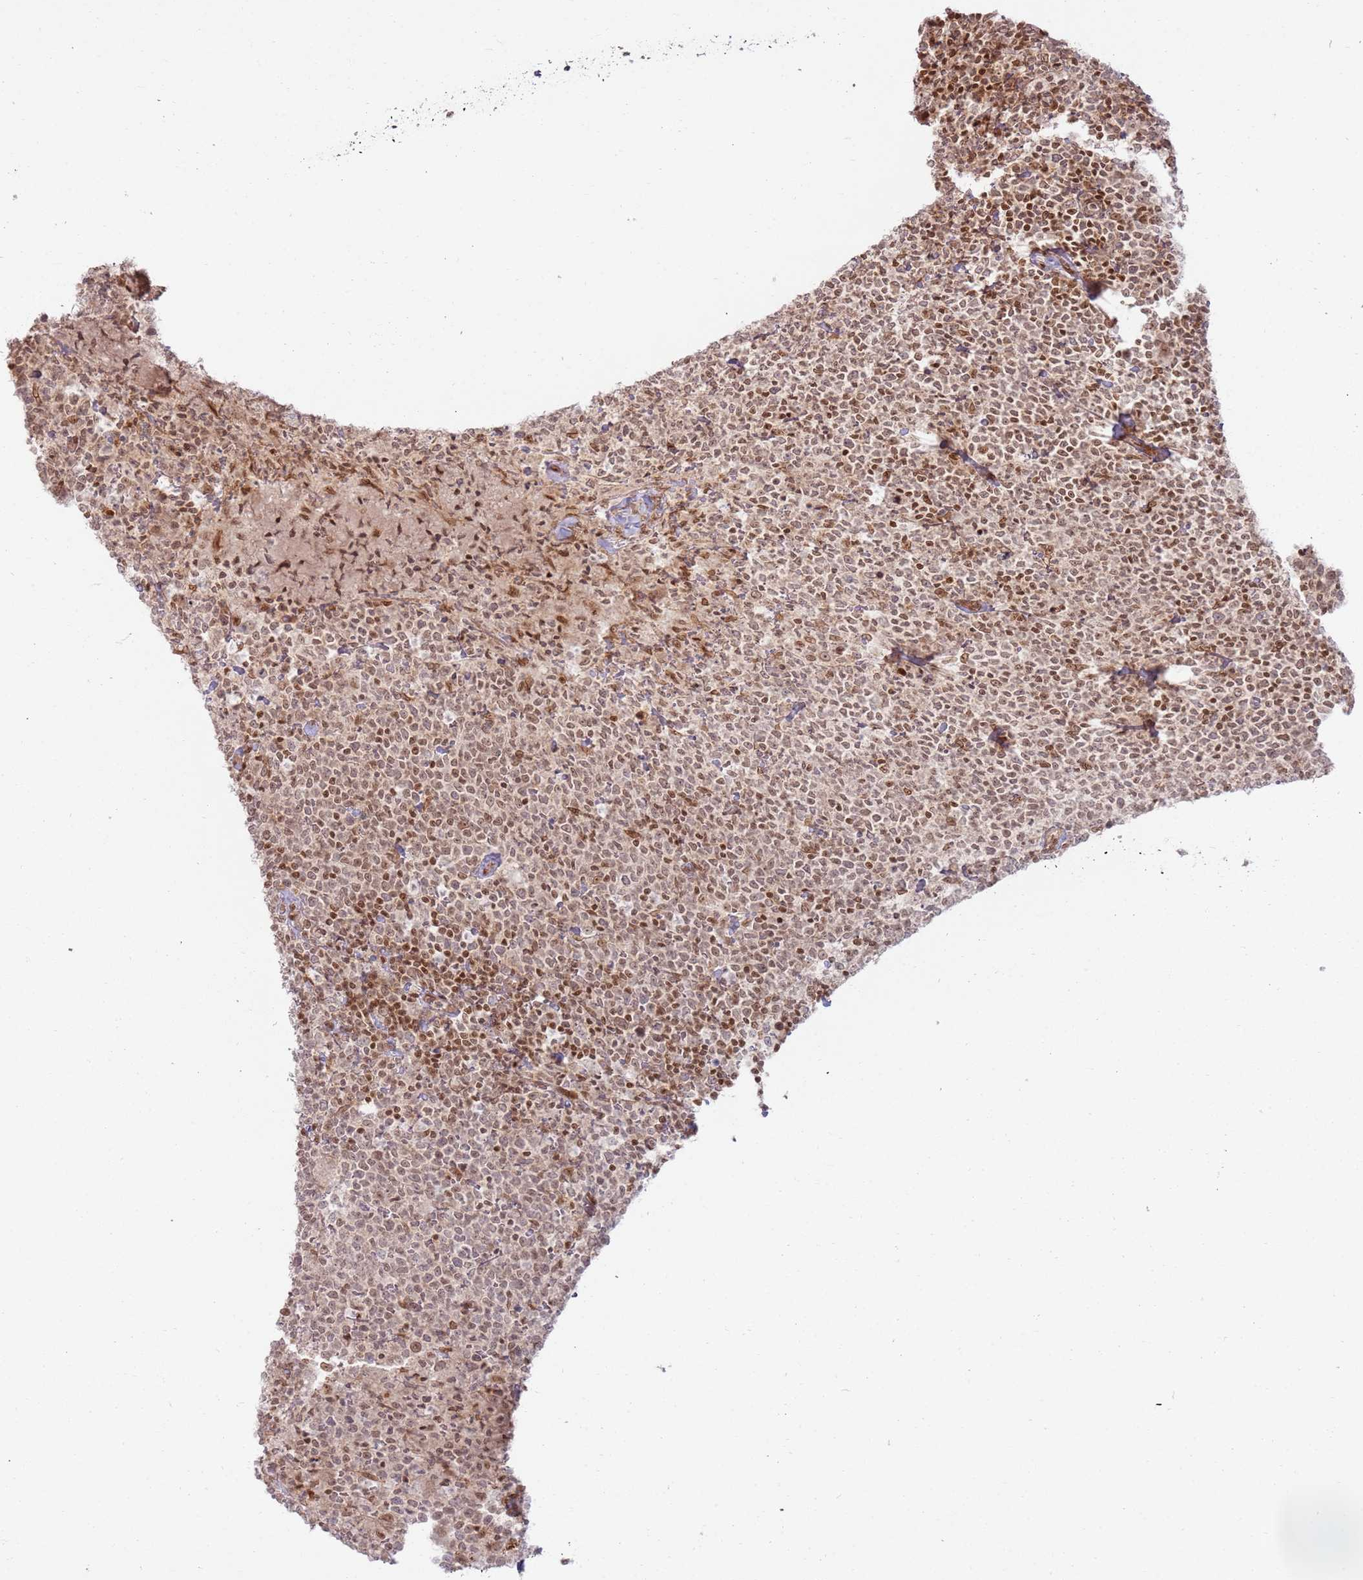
{"staining": {"intensity": "moderate", "quantity": ">75%", "location": "nuclear"}, "tissue": "lymphoma", "cell_type": "Tumor cells", "image_type": "cancer", "snomed": [{"axis": "morphology", "description": "Malignant lymphoma, non-Hodgkin's type, High grade"}, {"axis": "topography", "description": "Lymph node"}], "caption": "Immunohistochemistry histopathology image of neoplastic tissue: high-grade malignant lymphoma, non-Hodgkin's type stained using immunohistochemistry shows medium levels of moderate protein expression localized specifically in the nuclear of tumor cells, appearing as a nuclear brown color.", "gene": "KLHL36", "patient": {"sex": "male", "age": 61}}